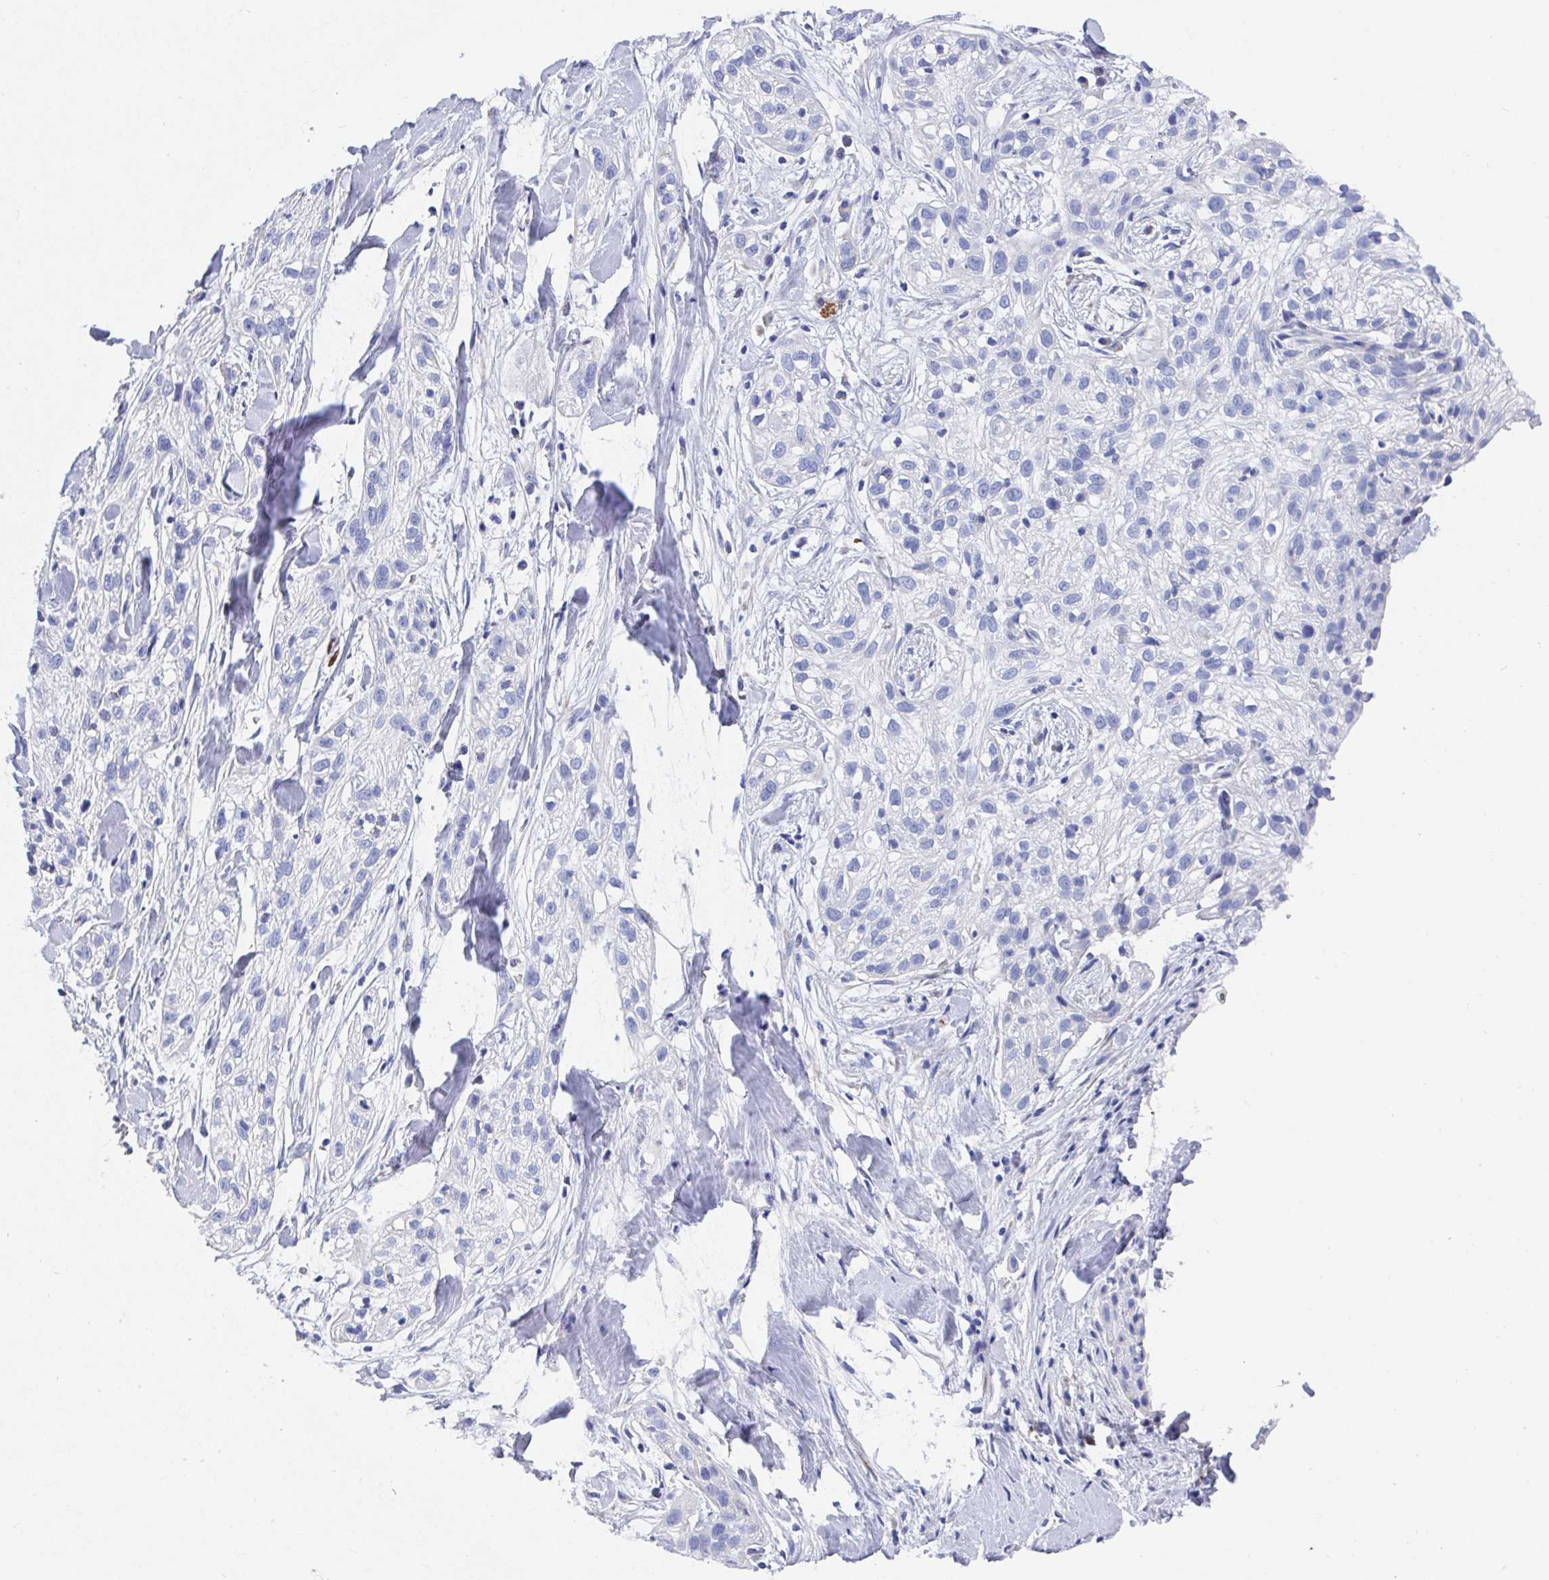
{"staining": {"intensity": "negative", "quantity": "none", "location": "none"}, "tissue": "skin cancer", "cell_type": "Tumor cells", "image_type": "cancer", "snomed": [{"axis": "morphology", "description": "Squamous cell carcinoma, NOS"}, {"axis": "topography", "description": "Skin"}], "caption": "Skin cancer (squamous cell carcinoma) stained for a protein using immunohistochemistry (IHC) shows no staining tumor cells.", "gene": "CLDN8", "patient": {"sex": "male", "age": 82}}